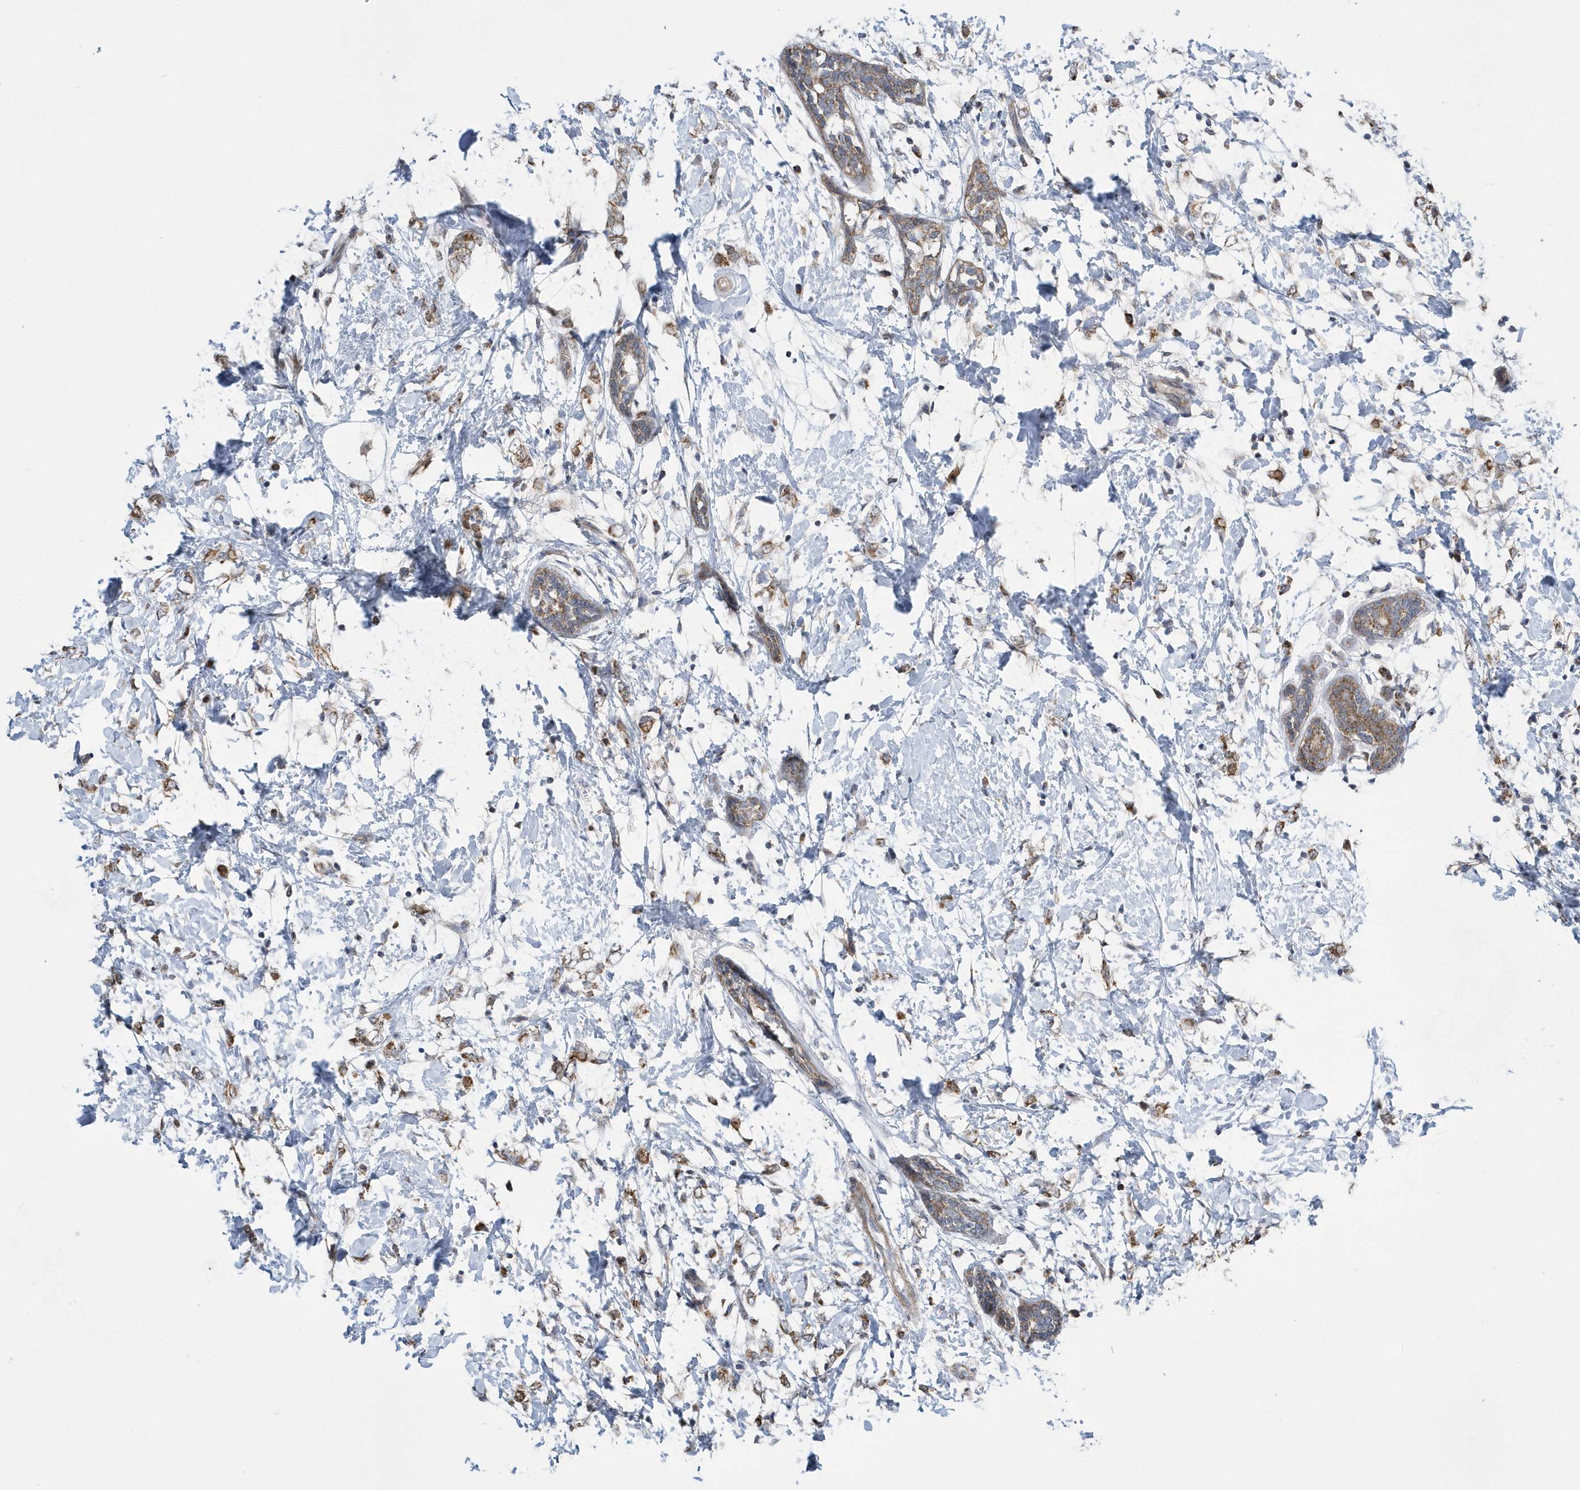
{"staining": {"intensity": "moderate", "quantity": ">75%", "location": "cytoplasmic/membranous"}, "tissue": "breast cancer", "cell_type": "Tumor cells", "image_type": "cancer", "snomed": [{"axis": "morphology", "description": "Normal tissue, NOS"}, {"axis": "morphology", "description": "Lobular carcinoma"}, {"axis": "topography", "description": "Breast"}], "caption": "Protein expression analysis of human lobular carcinoma (breast) reveals moderate cytoplasmic/membranous positivity in approximately >75% of tumor cells.", "gene": "SLX9", "patient": {"sex": "female", "age": 47}}